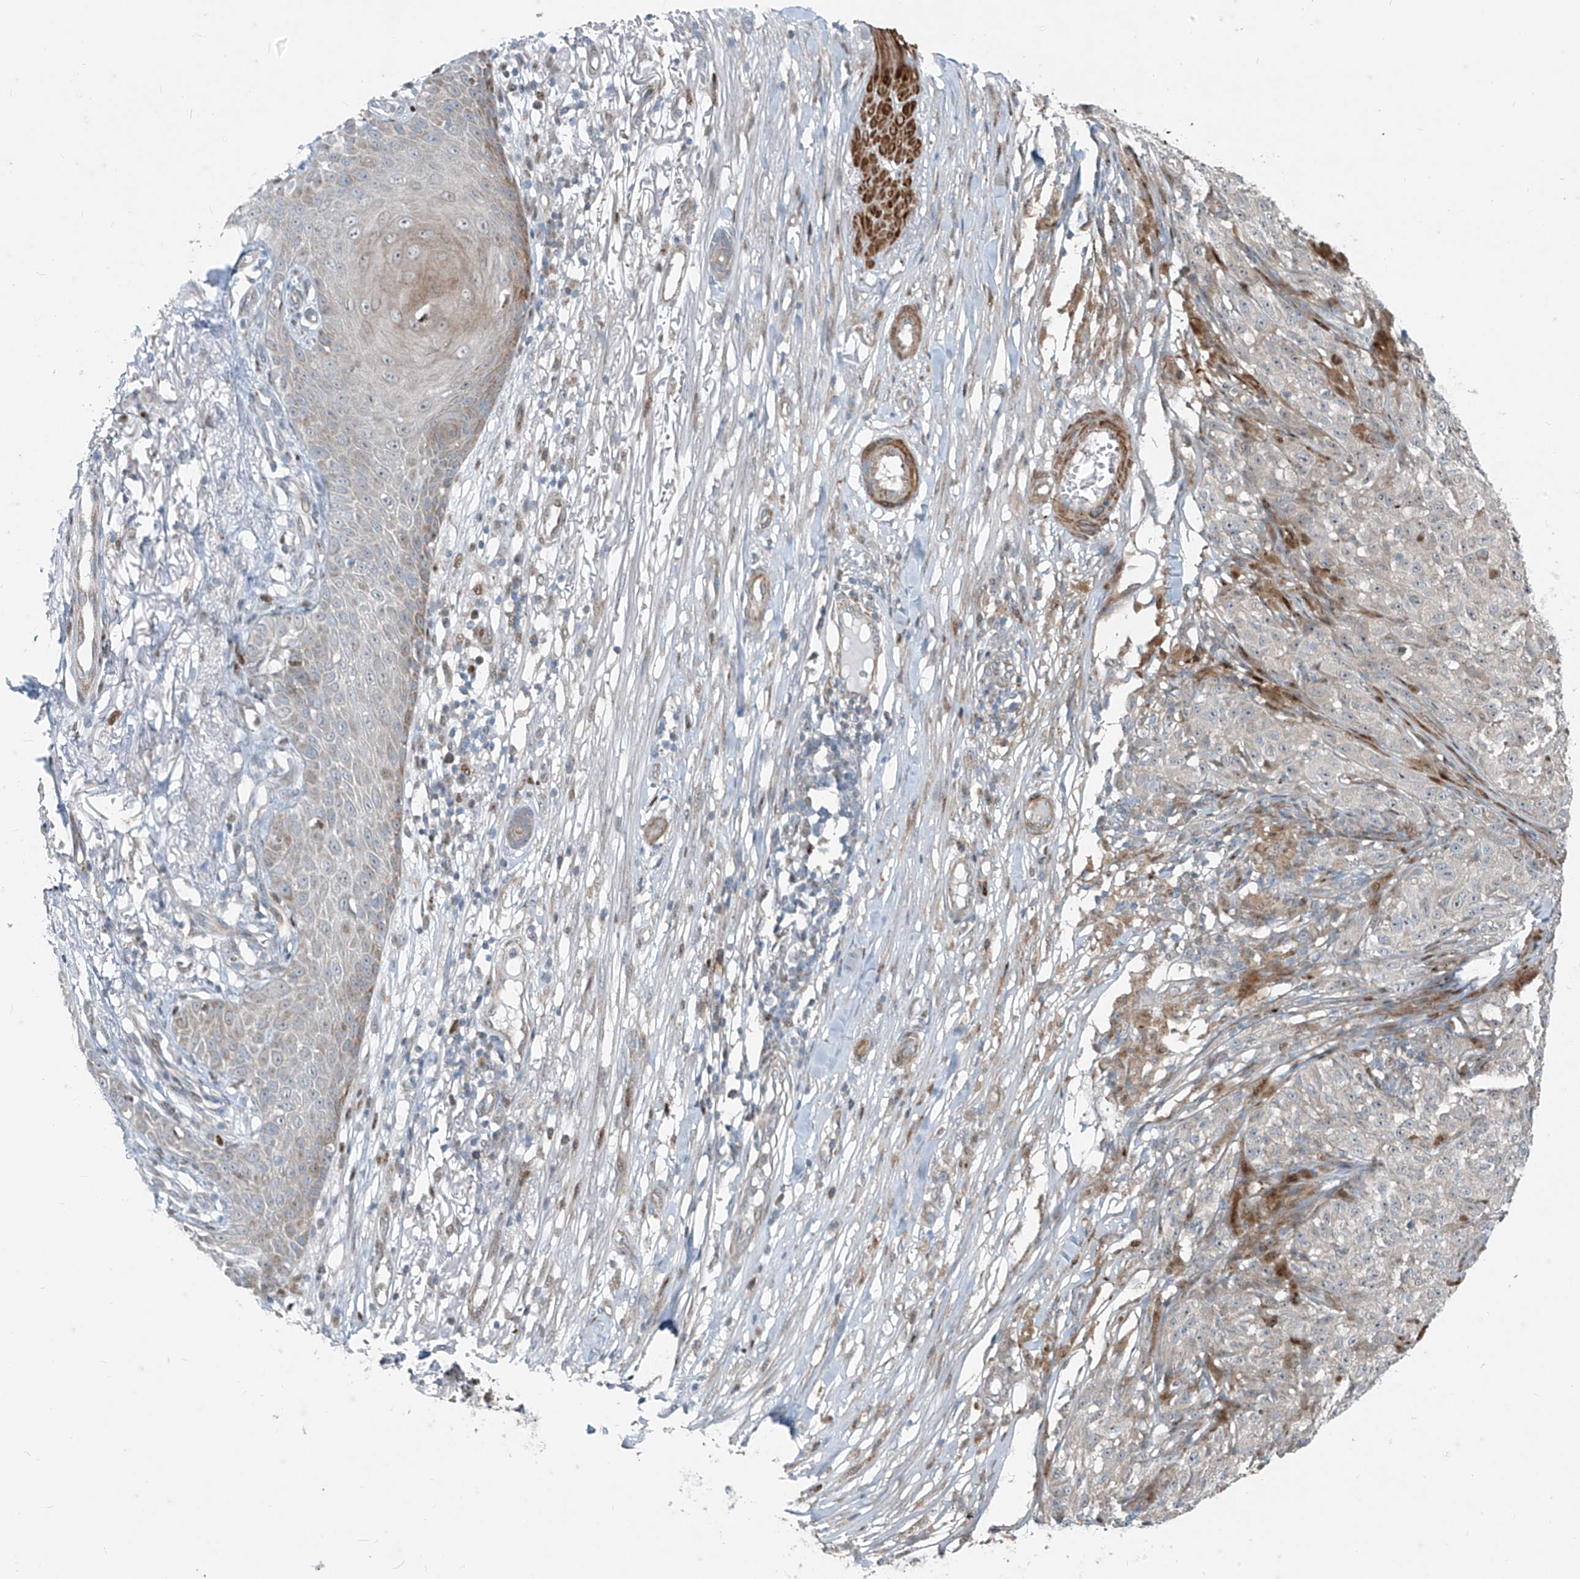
{"staining": {"intensity": "negative", "quantity": "none", "location": "none"}, "tissue": "melanoma", "cell_type": "Tumor cells", "image_type": "cancer", "snomed": [{"axis": "morphology", "description": "Malignant melanoma, NOS"}, {"axis": "topography", "description": "Skin"}], "caption": "Tumor cells are negative for protein expression in human melanoma.", "gene": "PPCS", "patient": {"sex": "female", "age": 82}}